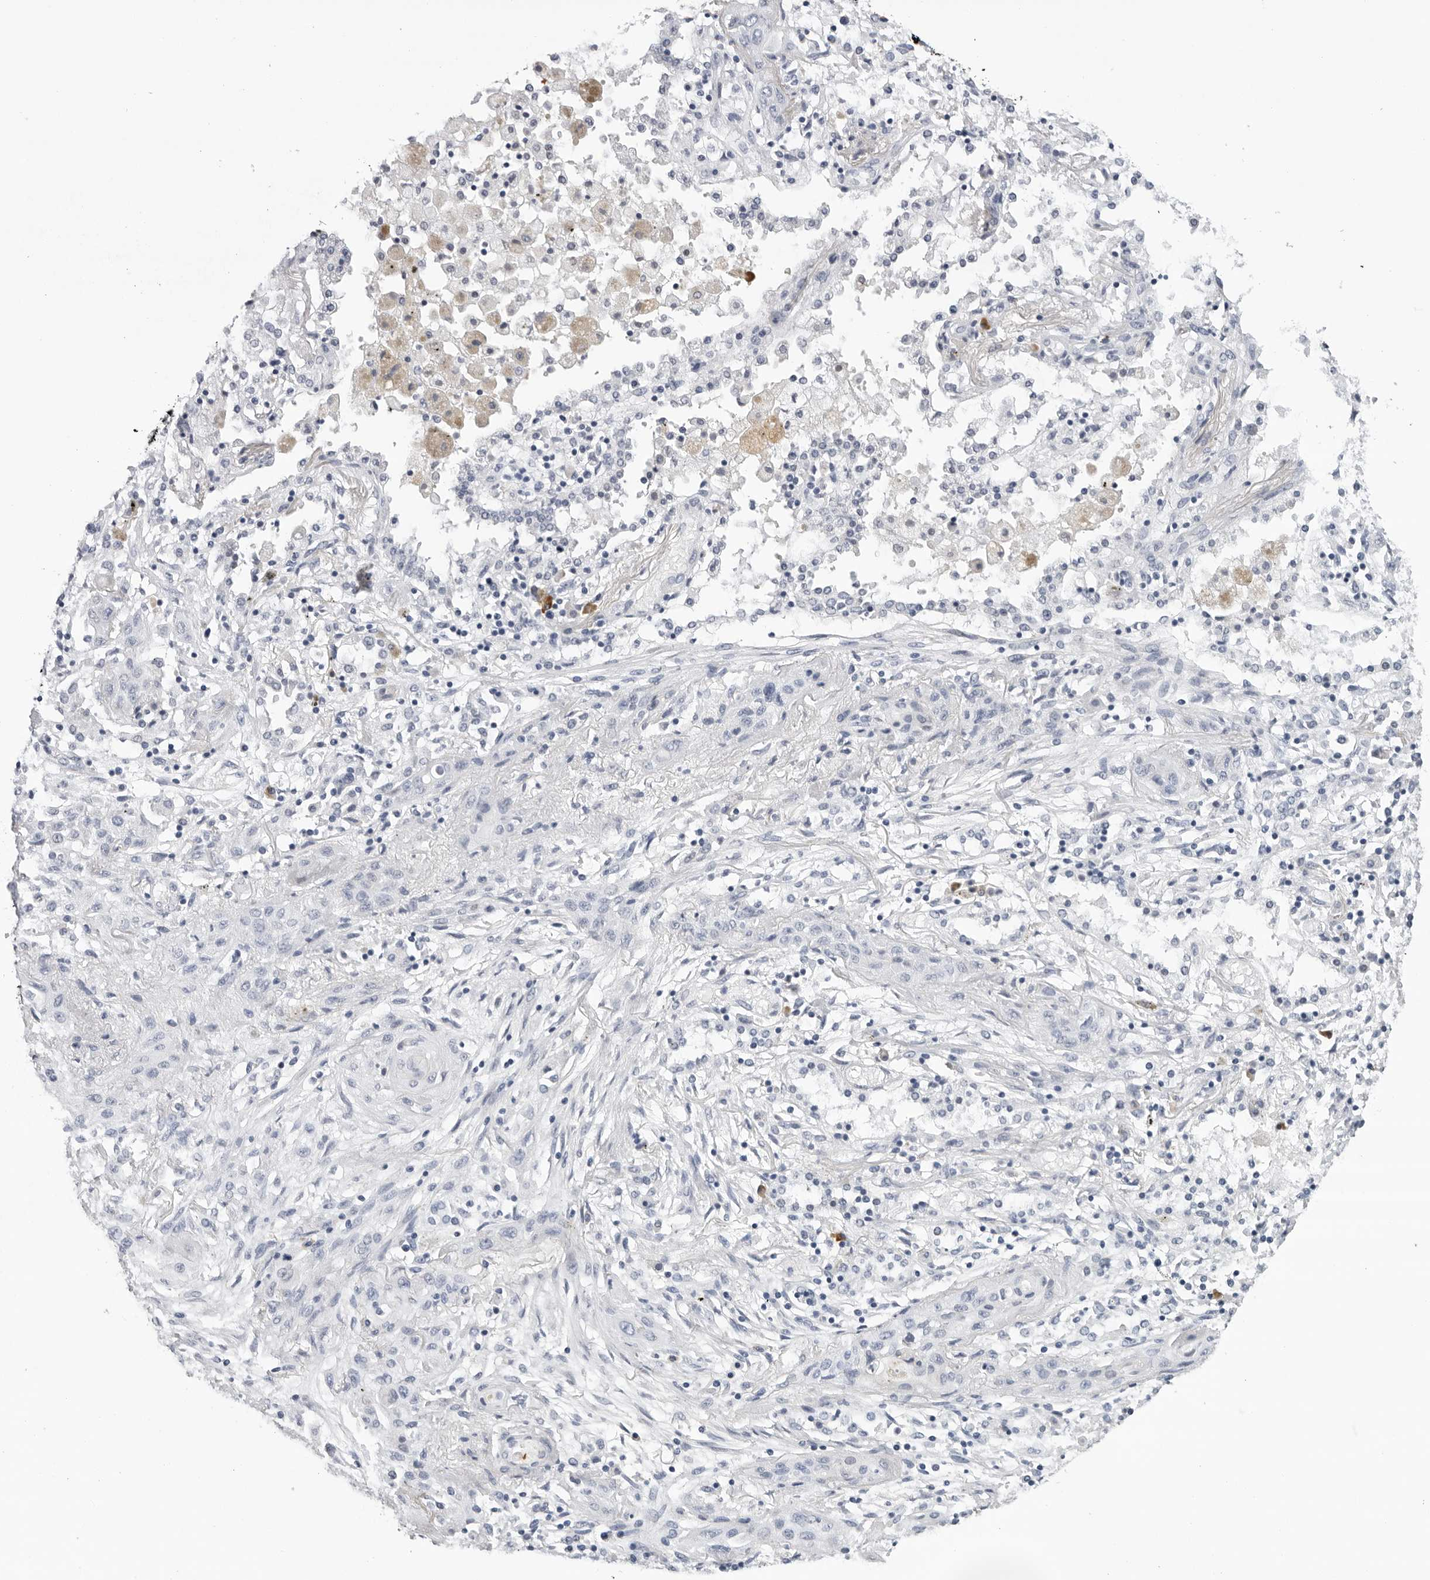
{"staining": {"intensity": "negative", "quantity": "none", "location": "none"}, "tissue": "lung cancer", "cell_type": "Tumor cells", "image_type": "cancer", "snomed": [{"axis": "morphology", "description": "Squamous cell carcinoma, NOS"}, {"axis": "topography", "description": "Lung"}], "caption": "Tumor cells show no significant protein positivity in lung cancer (squamous cell carcinoma).", "gene": "ZNF502", "patient": {"sex": "female", "age": 47}}